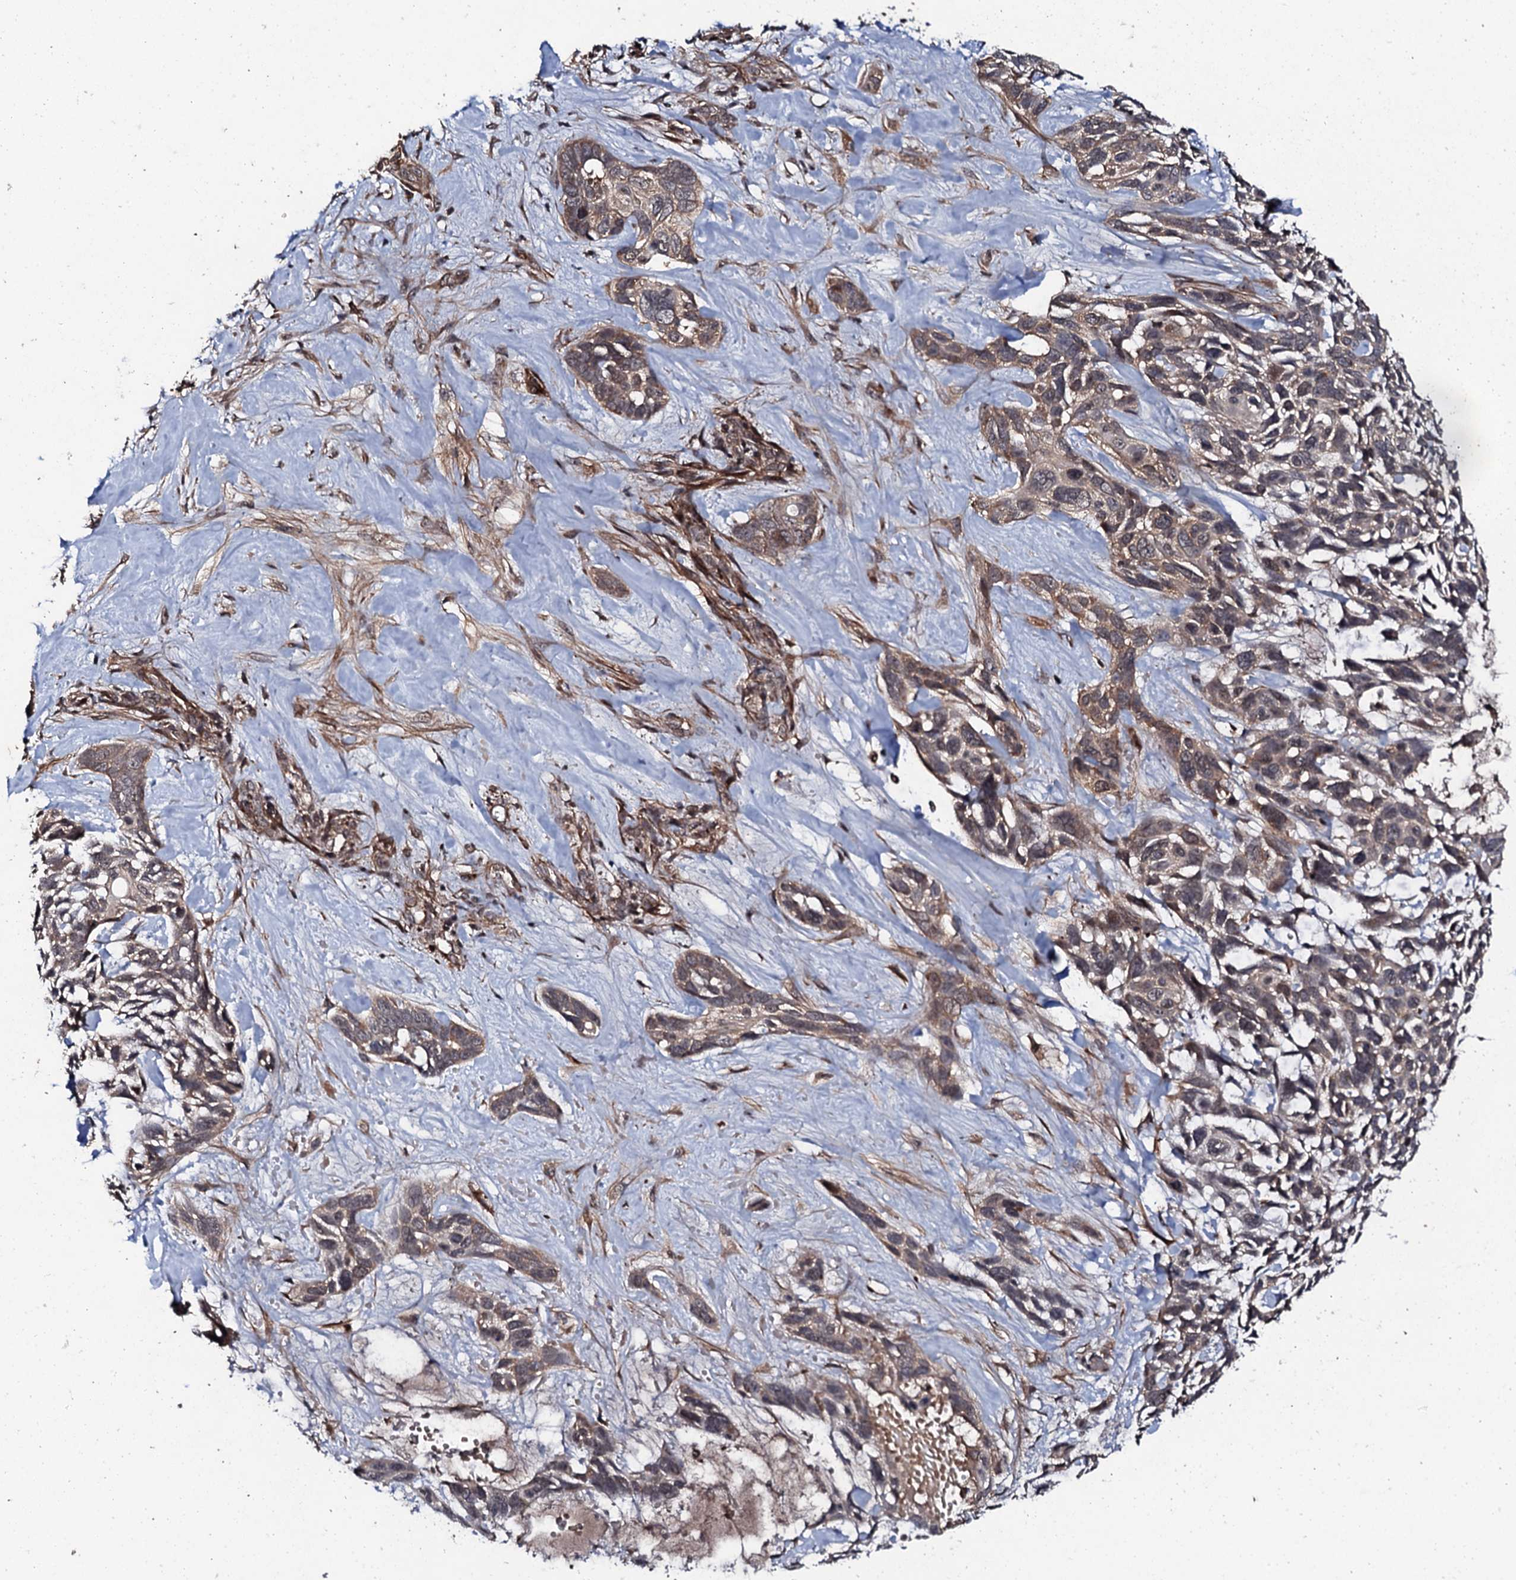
{"staining": {"intensity": "weak", "quantity": "25%-75%", "location": "cytoplasmic/membranous"}, "tissue": "skin cancer", "cell_type": "Tumor cells", "image_type": "cancer", "snomed": [{"axis": "morphology", "description": "Basal cell carcinoma"}, {"axis": "topography", "description": "Skin"}], "caption": "IHC histopathology image of neoplastic tissue: skin cancer stained using immunohistochemistry (IHC) reveals low levels of weak protein expression localized specifically in the cytoplasmic/membranous of tumor cells, appearing as a cytoplasmic/membranous brown color.", "gene": "FAM111A", "patient": {"sex": "male", "age": 88}}